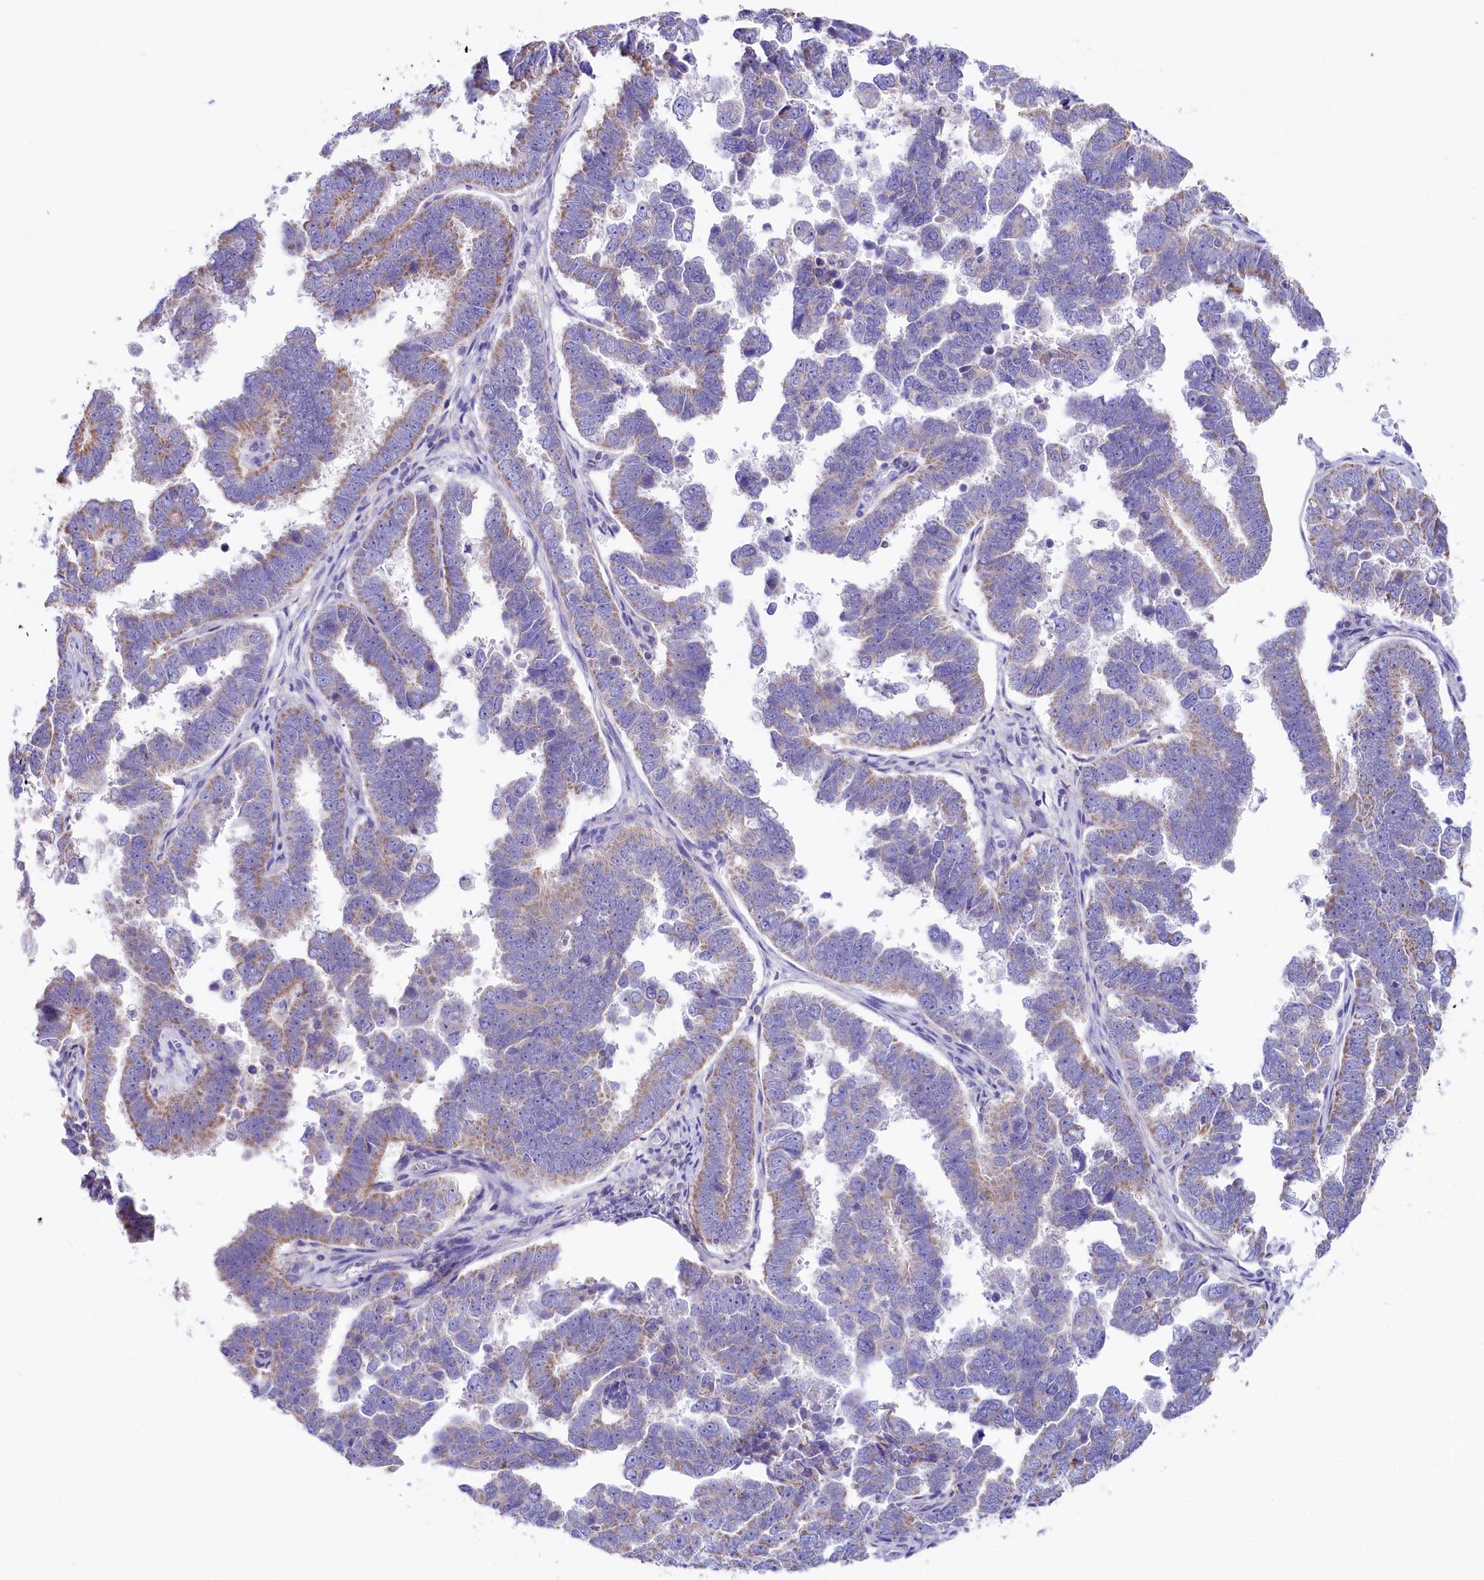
{"staining": {"intensity": "moderate", "quantity": "<25%", "location": "cytoplasmic/membranous"}, "tissue": "endometrial cancer", "cell_type": "Tumor cells", "image_type": "cancer", "snomed": [{"axis": "morphology", "description": "Adenocarcinoma, NOS"}, {"axis": "topography", "description": "Endometrium"}], "caption": "IHC staining of adenocarcinoma (endometrial), which displays low levels of moderate cytoplasmic/membranous expression in approximately <25% of tumor cells indicating moderate cytoplasmic/membranous protein positivity. The staining was performed using DAB (3,3'-diaminobenzidine) (brown) for protein detection and nuclei were counterstained in hematoxylin (blue).", "gene": "VPS26B", "patient": {"sex": "female", "age": 75}}